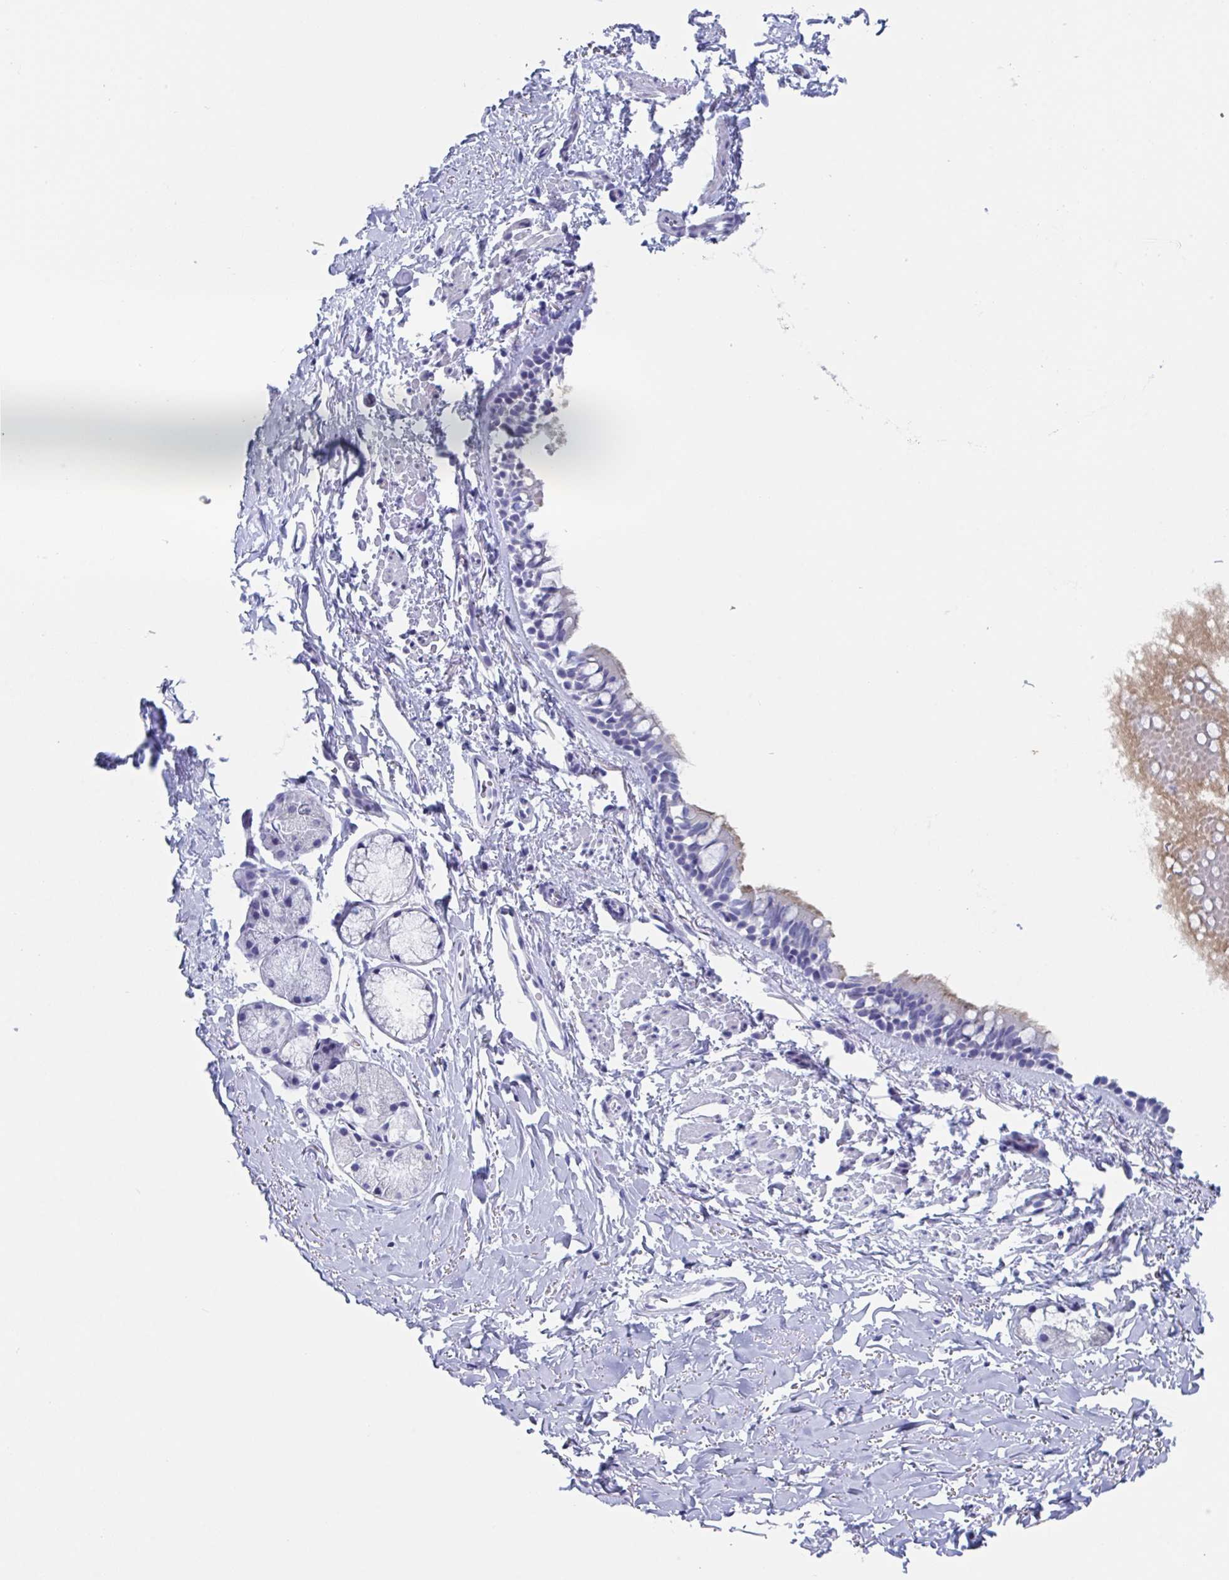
{"staining": {"intensity": "weak", "quantity": "<25%", "location": "cytoplasmic/membranous"}, "tissue": "bronchus", "cell_type": "Respiratory epithelial cells", "image_type": "normal", "snomed": [{"axis": "morphology", "description": "Normal tissue, NOS"}, {"axis": "topography", "description": "Lymph node"}, {"axis": "topography", "description": "Cartilage tissue"}, {"axis": "topography", "description": "Bronchus"}], "caption": "Immunohistochemistry of normal bronchus displays no staining in respiratory epithelial cells. (DAB (3,3'-diaminobenzidine) IHC, high magnification).", "gene": "ZPBP", "patient": {"sex": "female", "age": 70}}